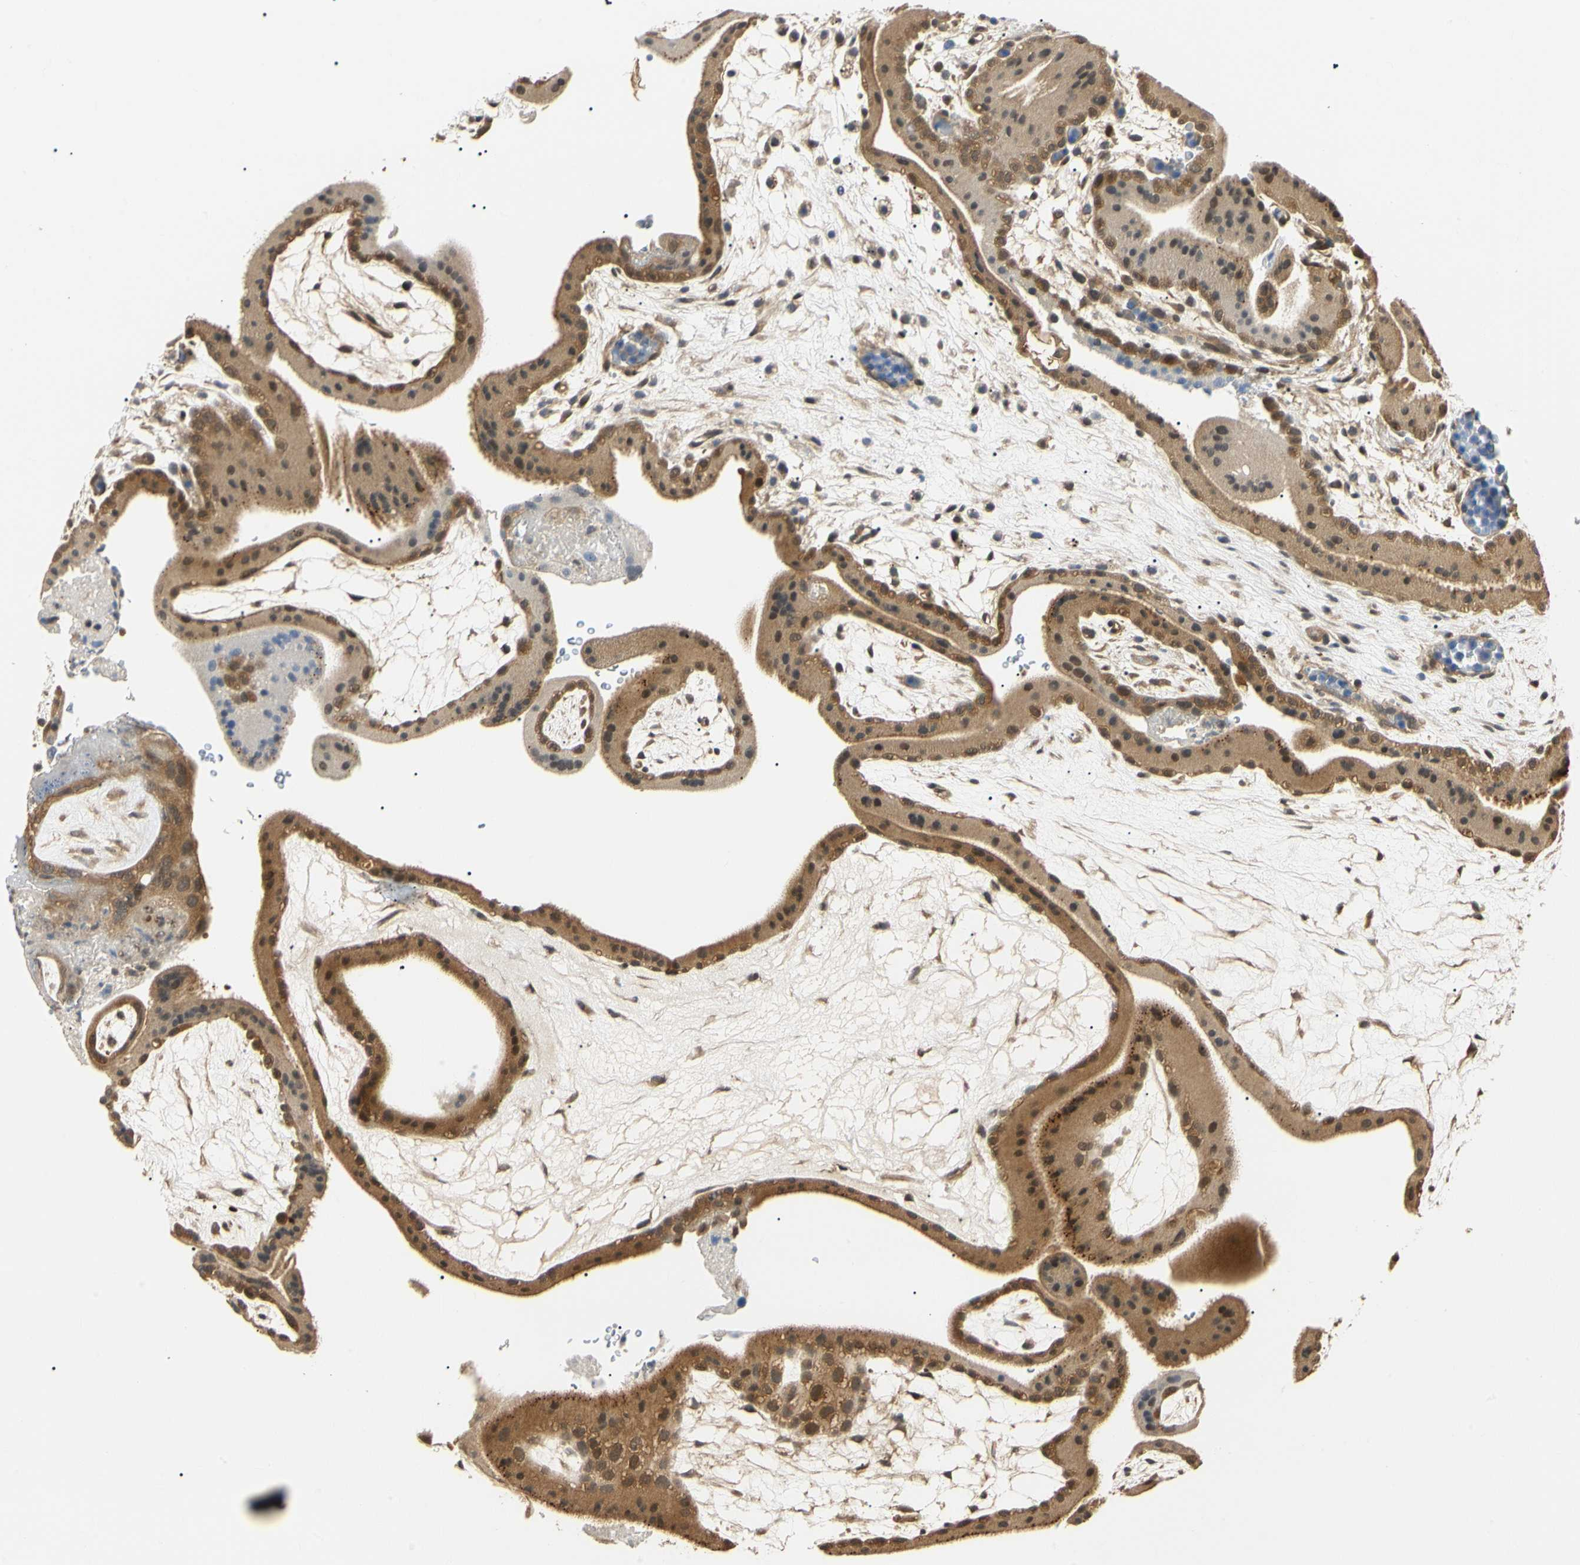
{"staining": {"intensity": "moderate", "quantity": ">75%", "location": "cytoplasmic/membranous,nuclear"}, "tissue": "placenta", "cell_type": "Trophoblastic cells", "image_type": "normal", "snomed": [{"axis": "morphology", "description": "Normal tissue, NOS"}, {"axis": "topography", "description": "Placenta"}], "caption": "Immunohistochemistry of unremarkable placenta exhibits medium levels of moderate cytoplasmic/membranous,nuclear staining in about >75% of trophoblastic cells. The protein is shown in brown color, while the nuclei are stained blue.", "gene": "UBE2Z", "patient": {"sex": "female", "age": 19}}